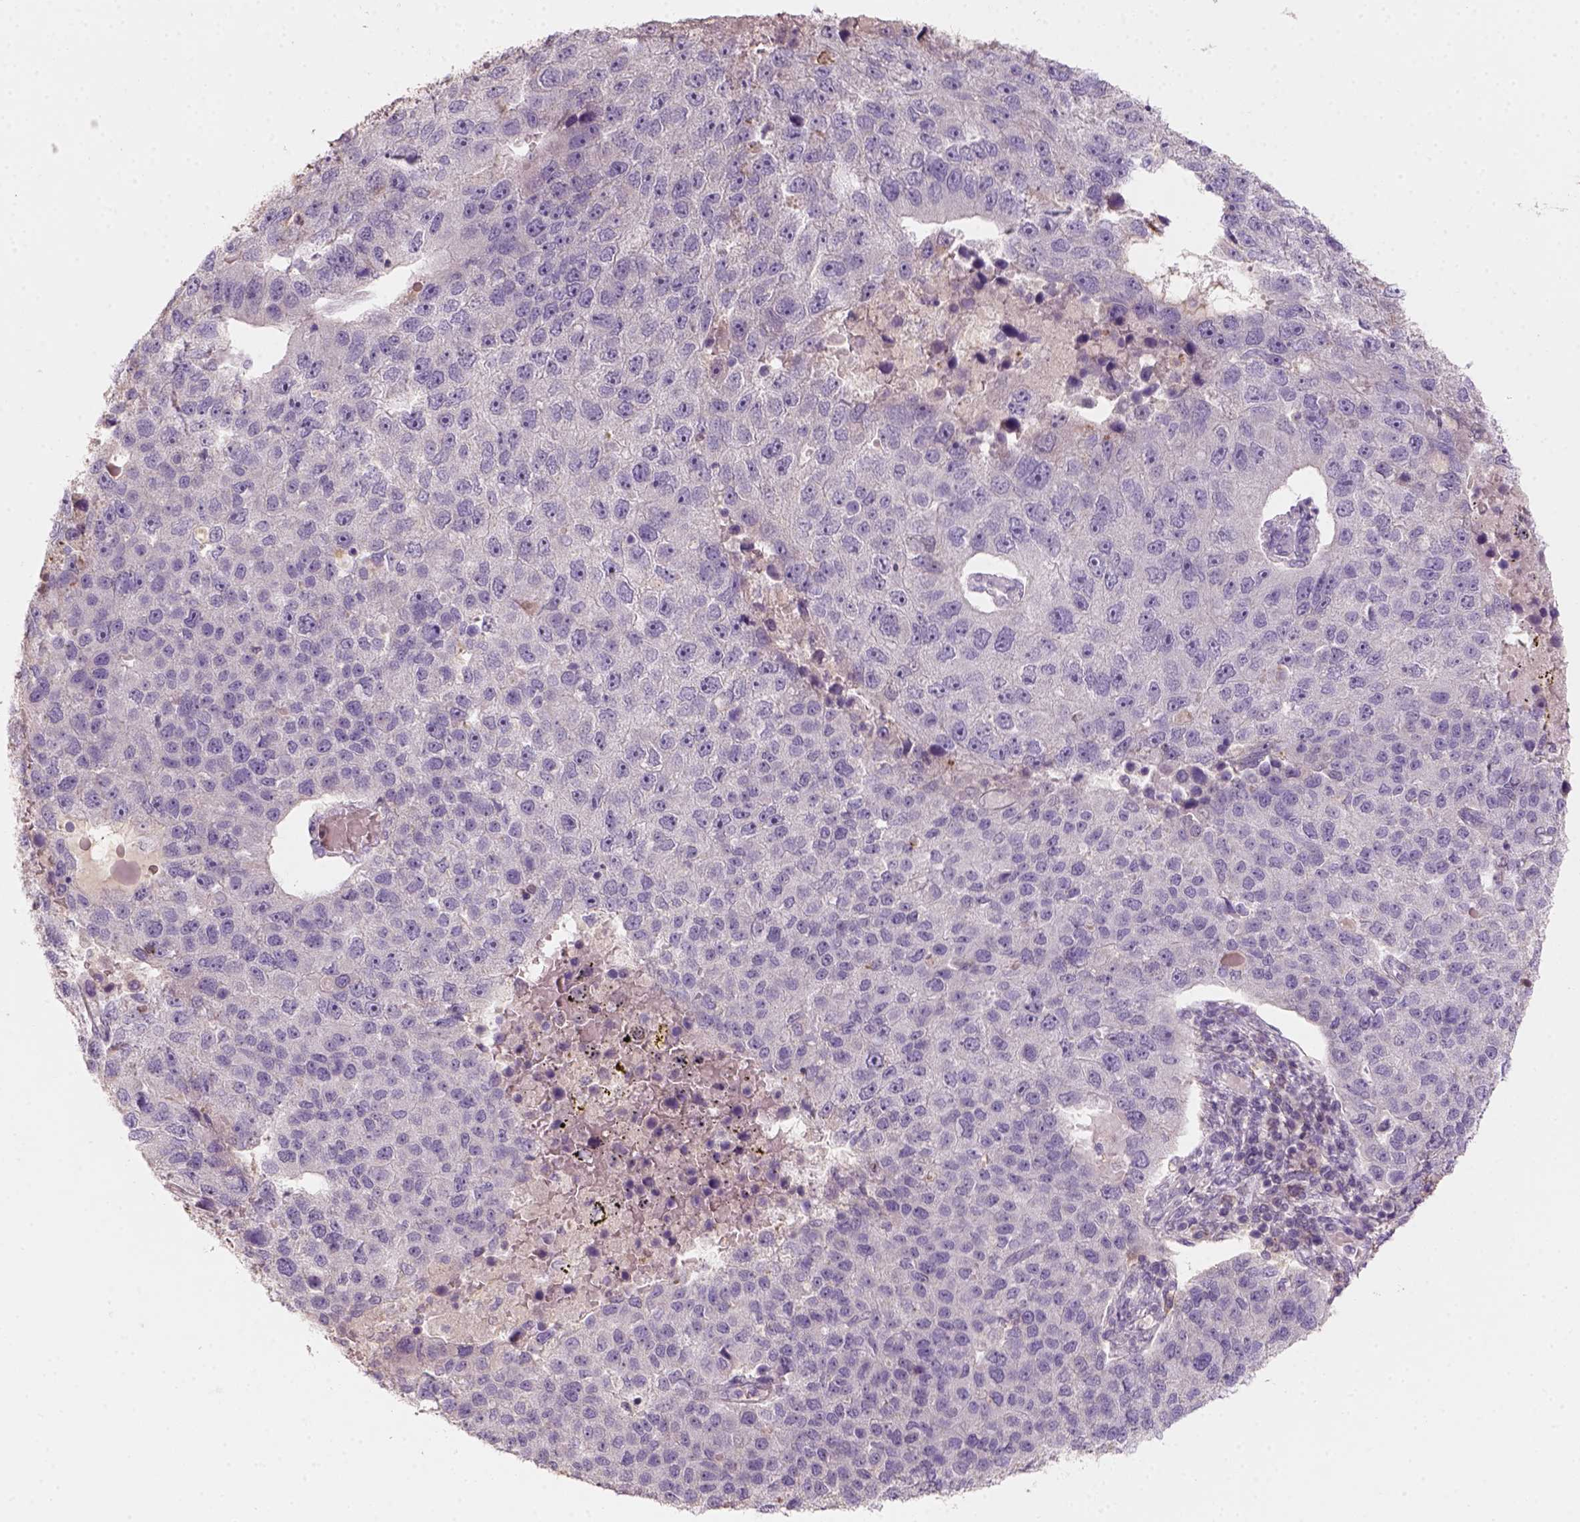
{"staining": {"intensity": "negative", "quantity": "none", "location": "none"}, "tissue": "pancreatic cancer", "cell_type": "Tumor cells", "image_type": "cancer", "snomed": [{"axis": "morphology", "description": "Adenocarcinoma, NOS"}, {"axis": "topography", "description": "Pancreas"}], "caption": "Histopathology image shows no protein positivity in tumor cells of pancreatic adenocarcinoma tissue. Nuclei are stained in blue.", "gene": "AQP9", "patient": {"sex": "female", "age": 61}}